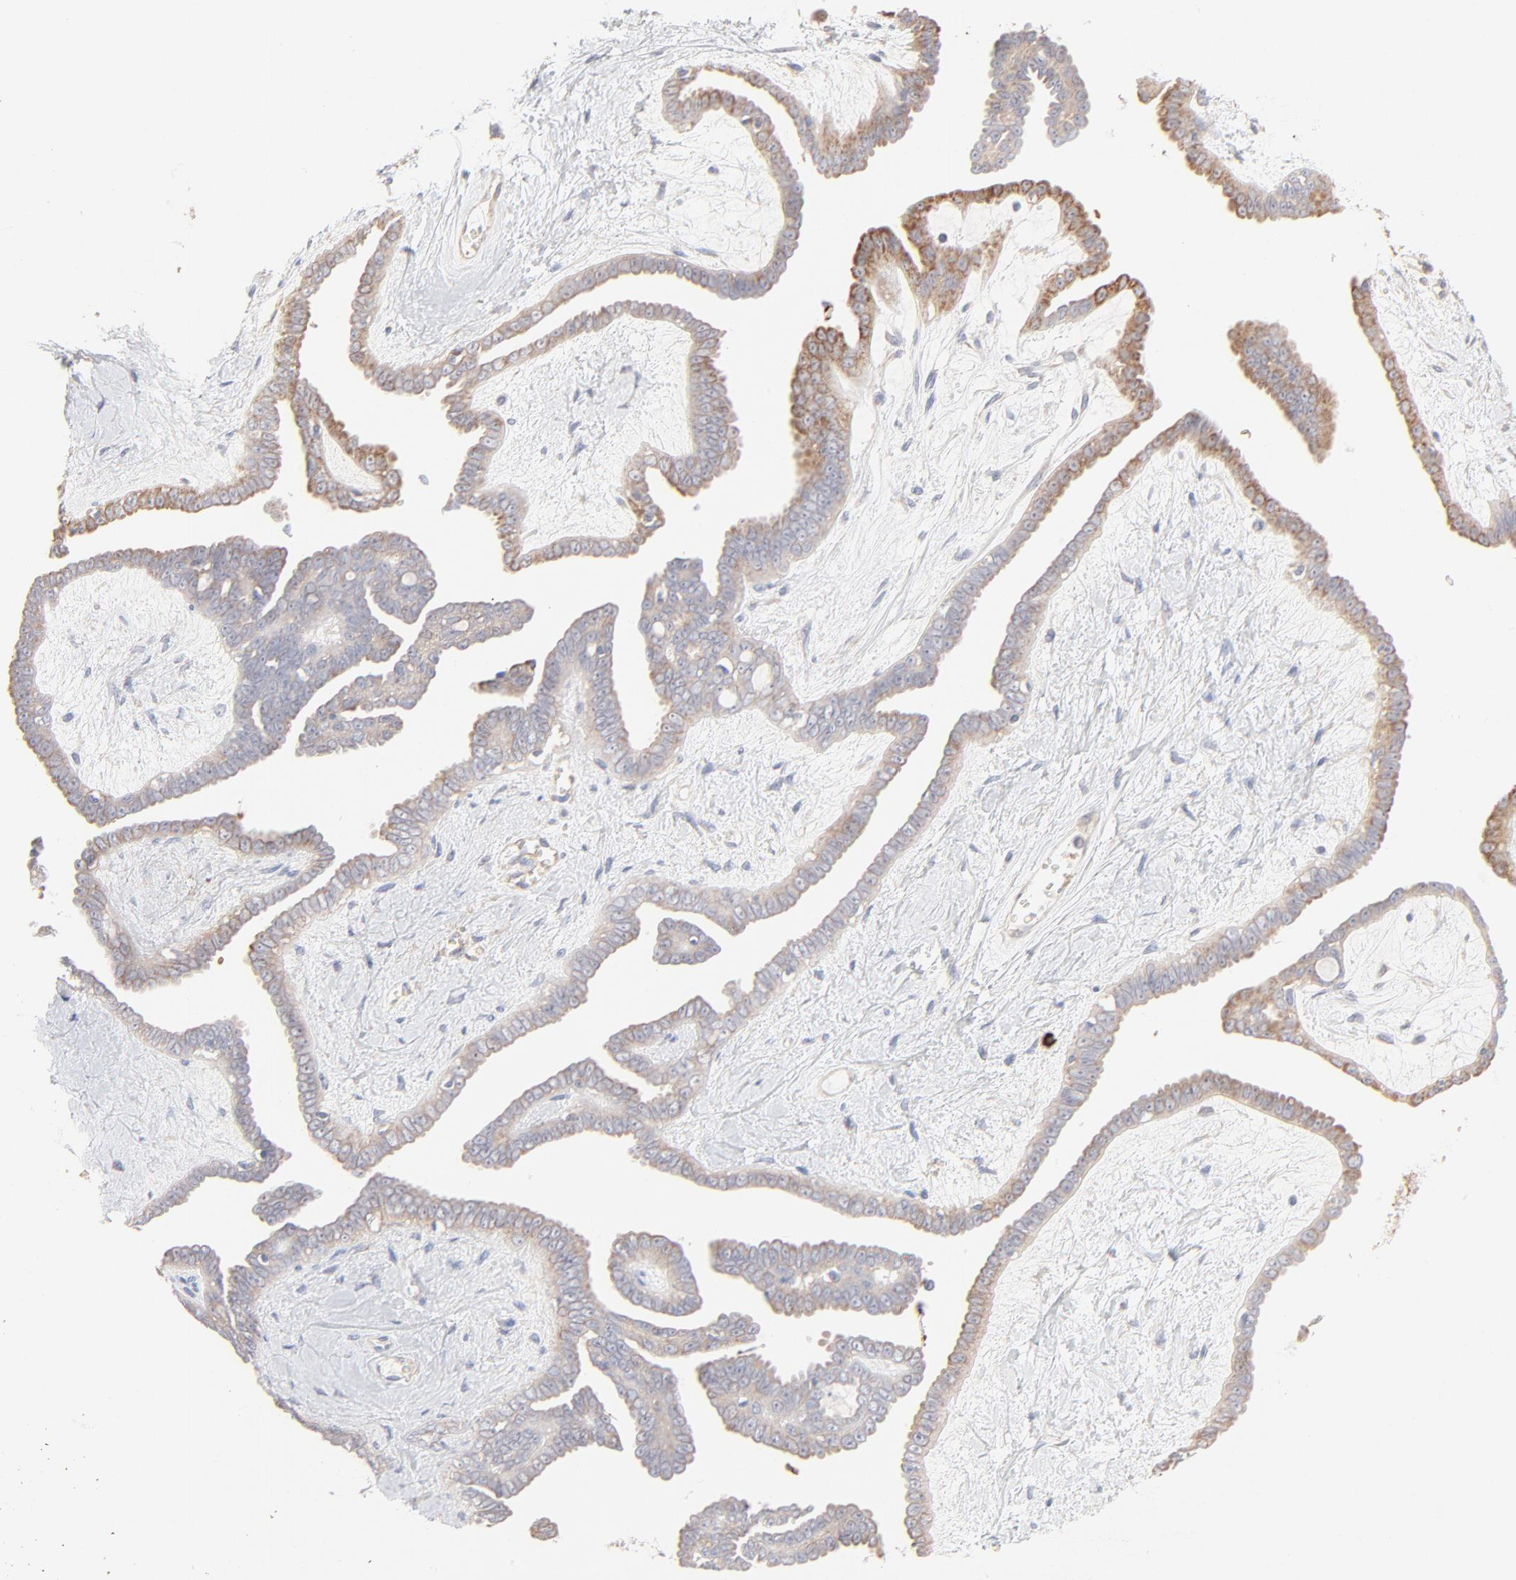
{"staining": {"intensity": "moderate", "quantity": "<25%", "location": "cytoplasmic/membranous"}, "tissue": "ovarian cancer", "cell_type": "Tumor cells", "image_type": "cancer", "snomed": [{"axis": "morphology", "description": "Cystadenocarcinoma, serous, NOS"}, {"axis": "topography", "description": "Ovary"}], "caption": "Brown immunohistochemical staining in ovarian serous cystadenocarcinoma shows moderate cytoplasmic/membranous staining in about <25% of tumor cells. The staining was performed using DAB to visualize the protein expression in brown, while the nuclei were stained in blue with hematoxylin (Magnification: 20x).", "gene": "SPTB", "patient": {"sex": "female", "age": 71}}